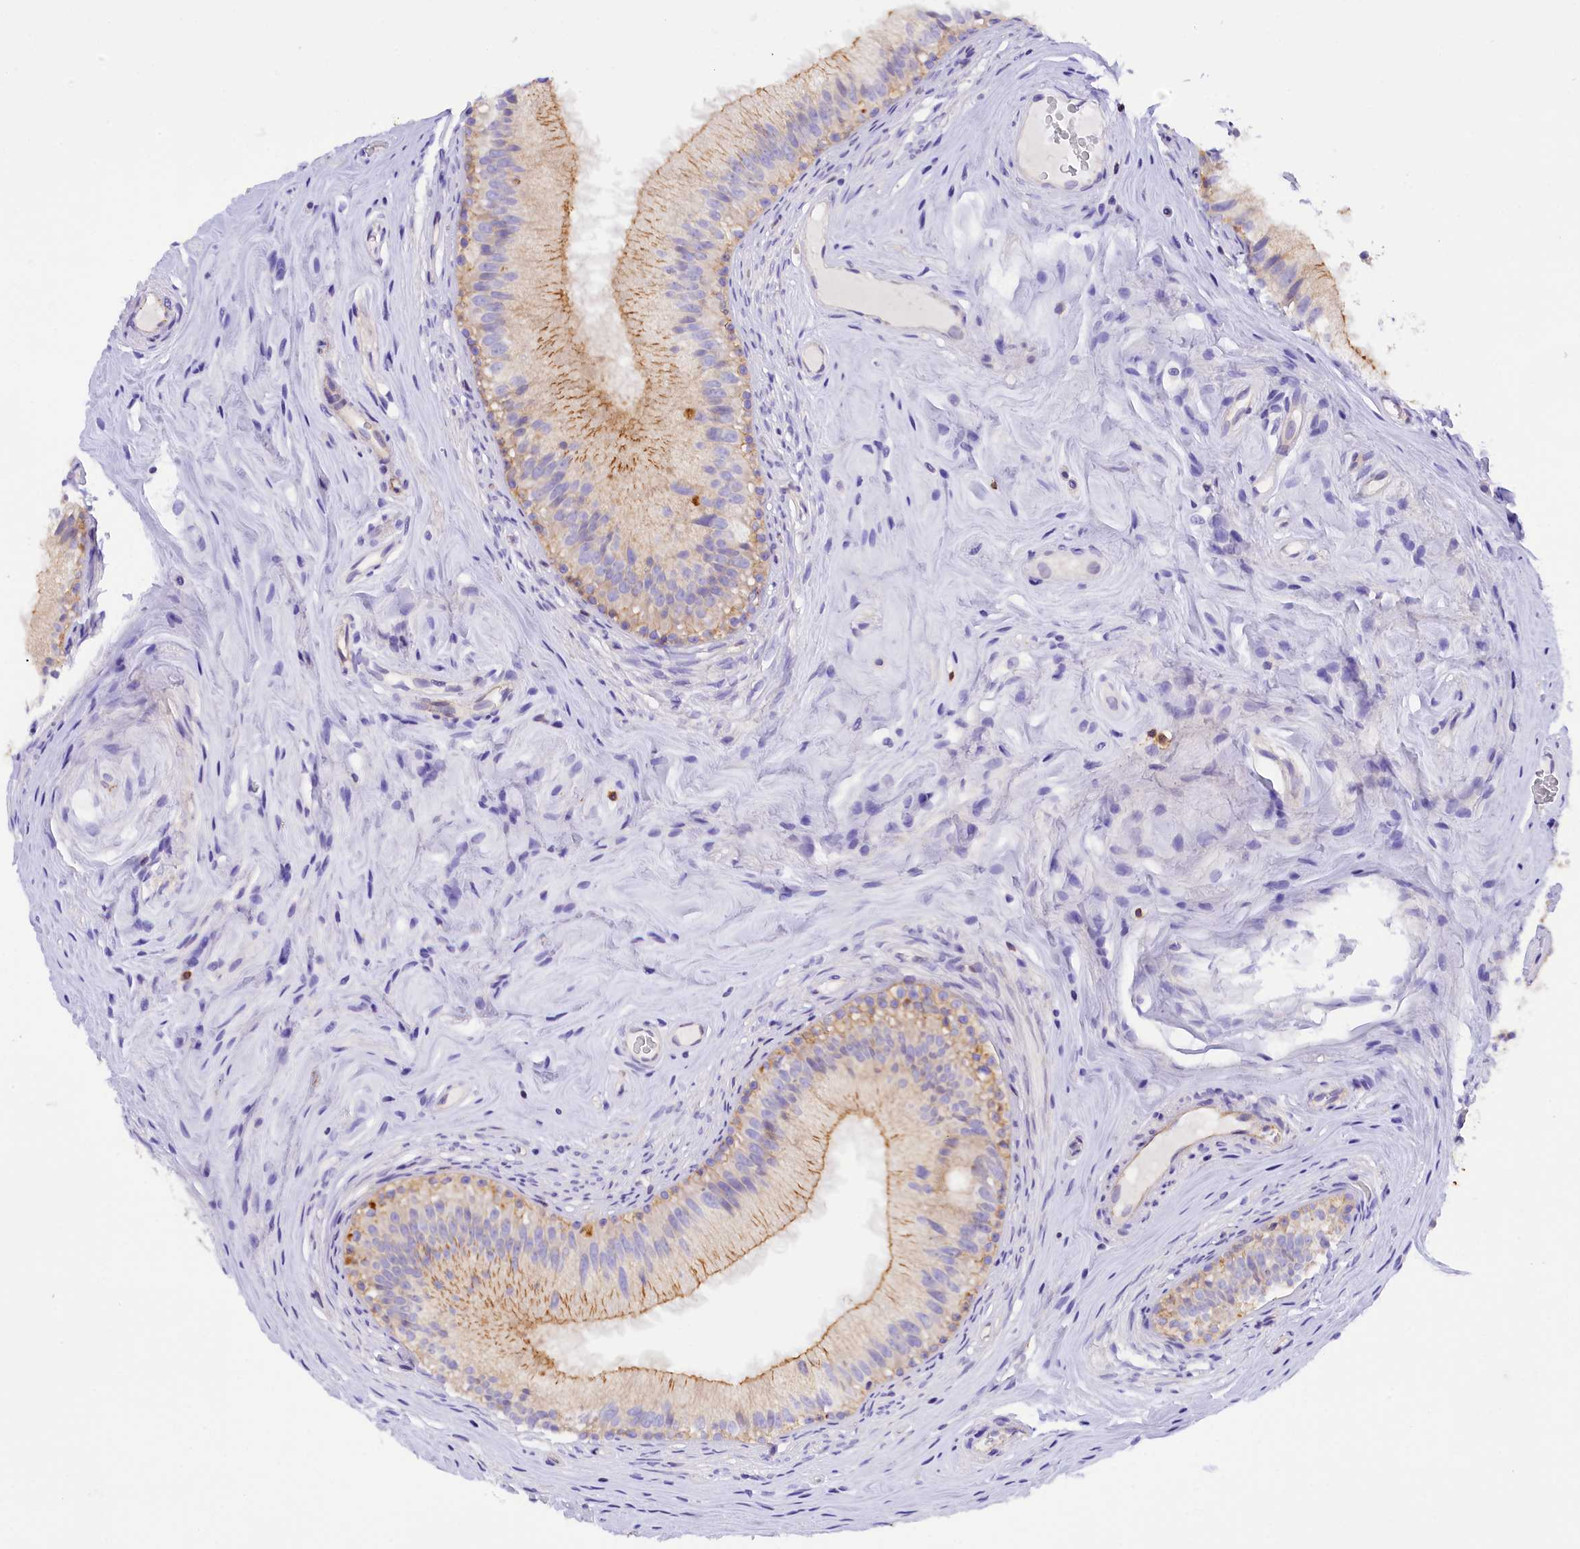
{"staining": {"intensity": "moderate", "quantity": "<25%", "location": "cytoplasmic/membranous"}, "tissue": "epididymis", "cell_type": "Glandular cells", "image_type": "normal", "snomed": [{"axis": "morphology", "description": "Normal tissue, NOS"}, {"axis": "topography", "description": "Epididymis"}], "caption": "Glandular cells show low levels of moderate cytoplasmic/membranous expression in about <25% of cells in normal human epididymis.", "gene": "FAM193A", "patient": {"sex": "male", "age": 45}}